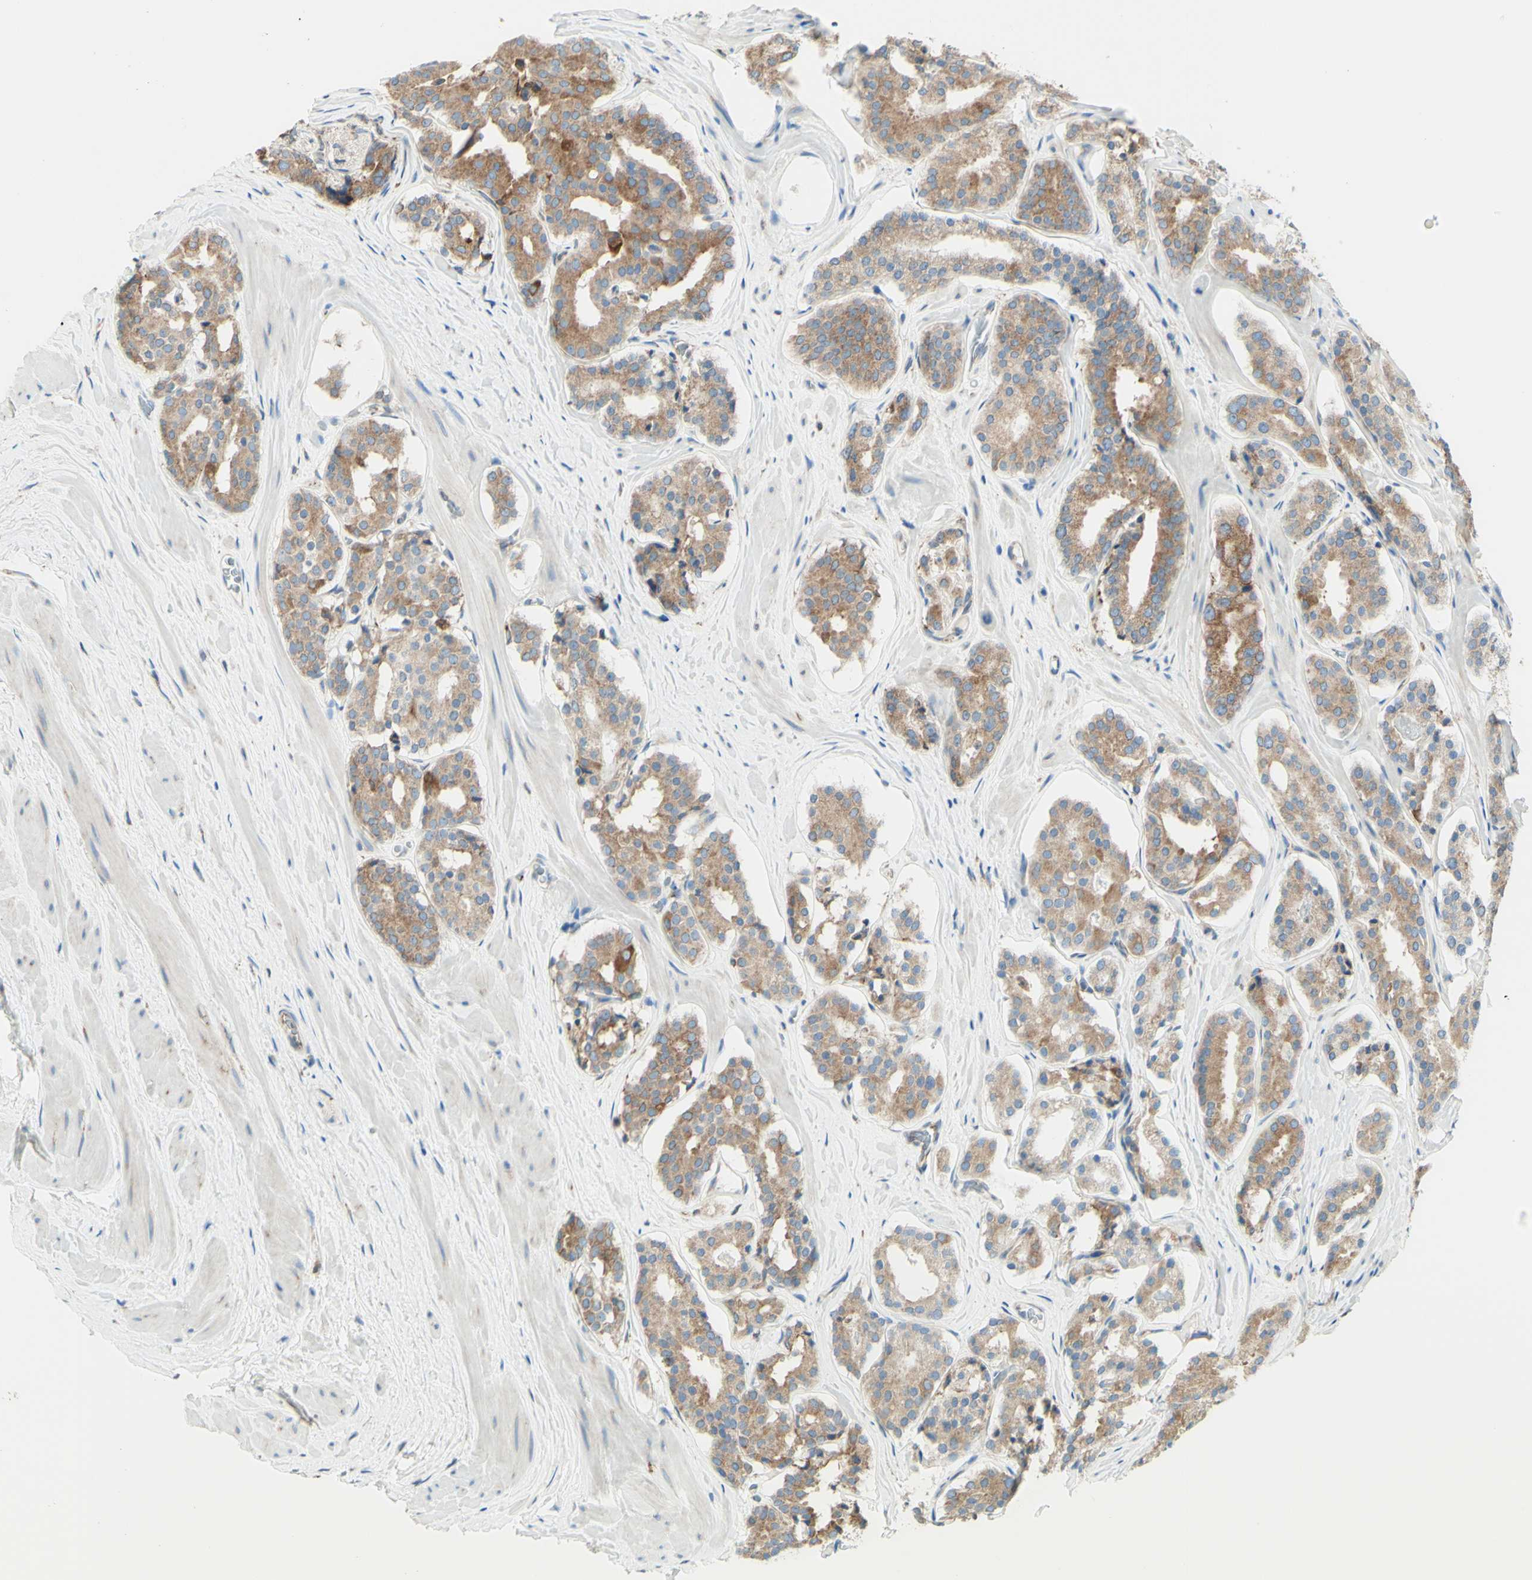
{"staining": {"intensity": "moderate", "quantity": ">75%", "location": "cytoplasmic/membranous"}, "tissue": "prostate cancer", "cell_type": "Tumor cells", "image_type": "cancer", "snomed": [{"axis": "morphology", "description": "Adenocarcinoma, High grade"}, {"axis": "topography", "description": "Prostate"}], "caption": "Prostate cancer (high-grade adenocarcinoma) tissue demonstrates moderate cytoplasmic/membranous positivity in approximately >75% of tumor cells, visualized by immunohistochemistry.", "gene": "DNAJB11", "patient": {"sex": "male", "age": 60}}